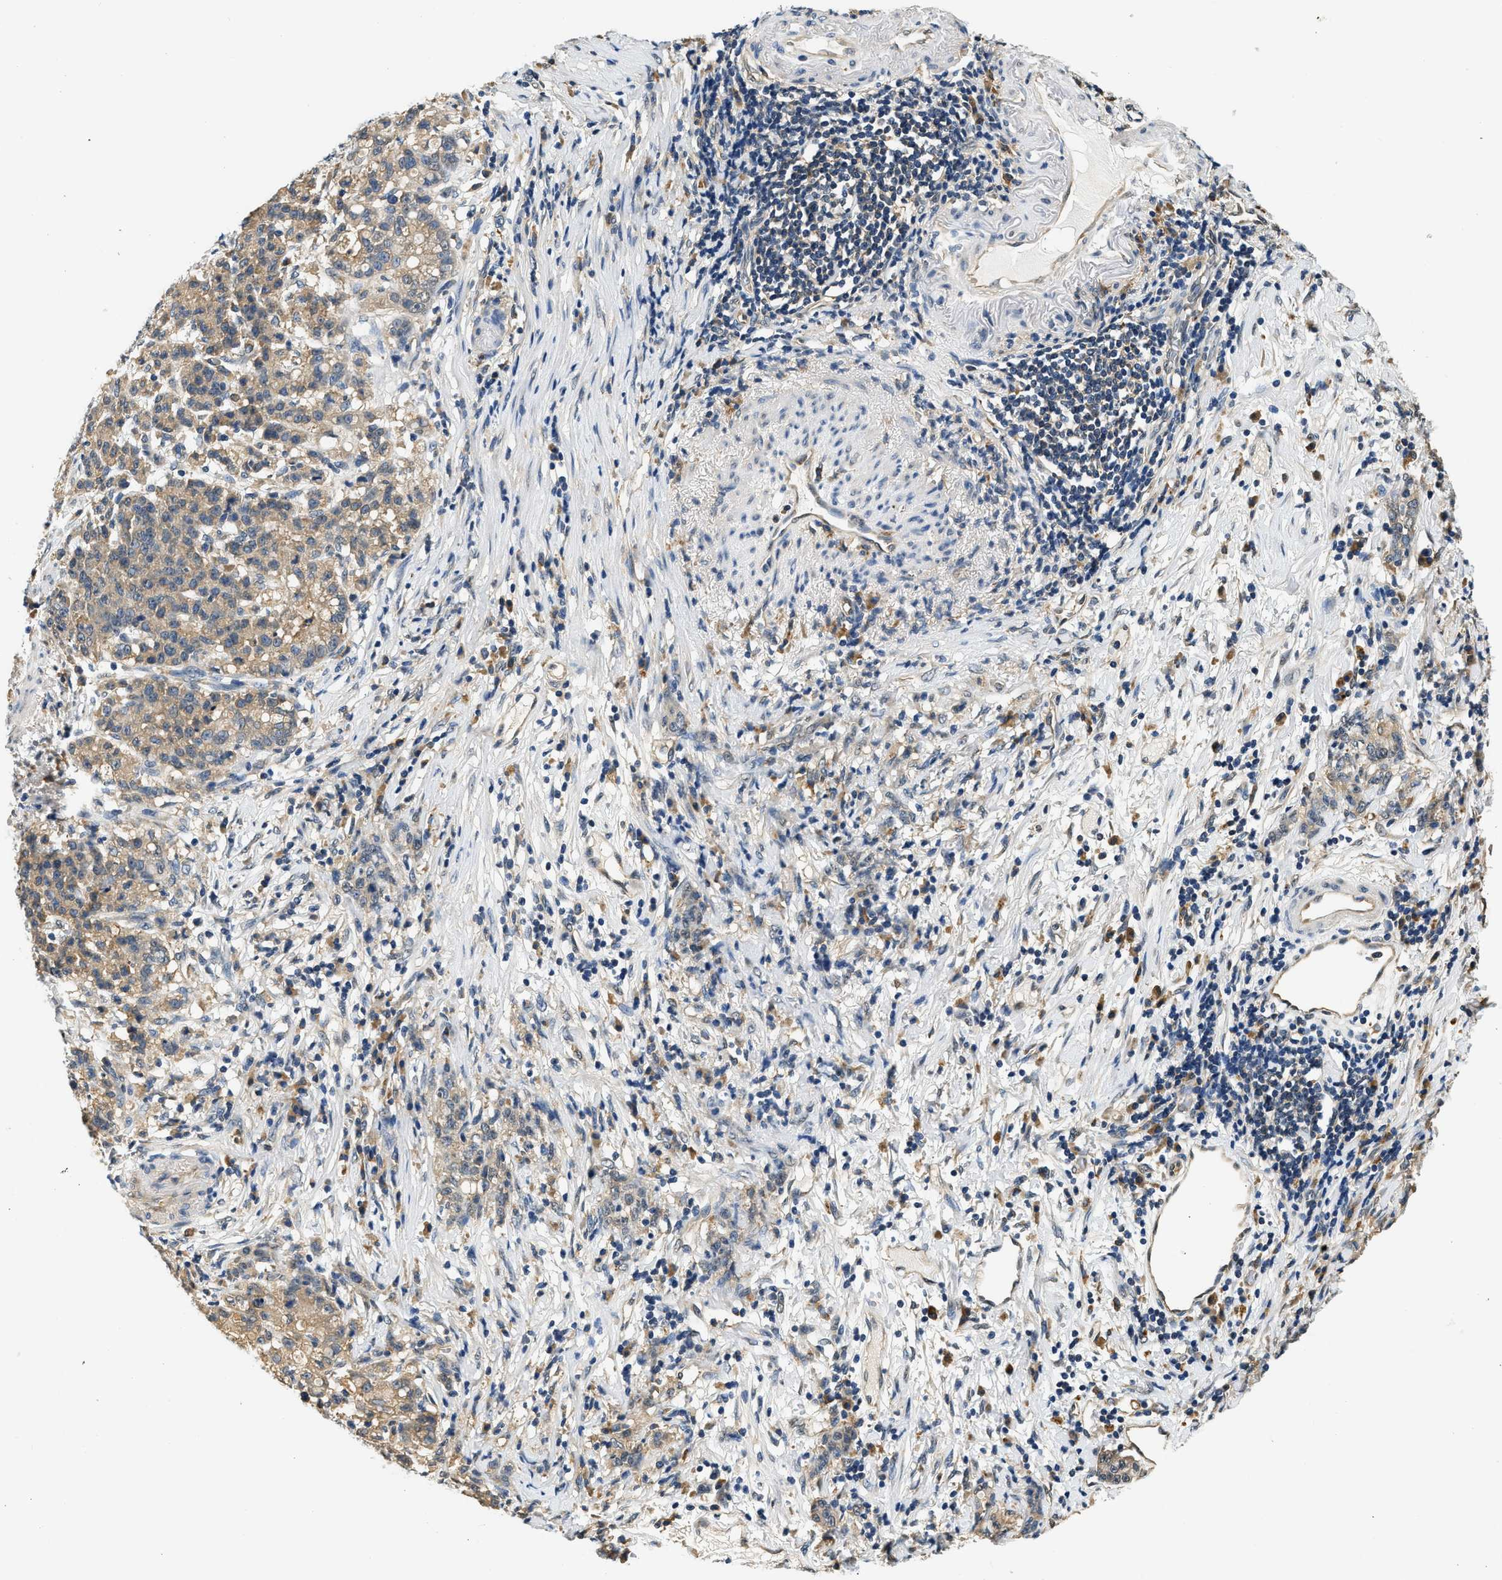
{"staining": {"intensity": "moderate", "quantity": ">75%", "location": "cytoplasmic/membranous"}, "tissue": "stomach cancer", "cell_type": "Tumor cells", "image_type": "cancer", "snomed": [{"axis": "morphology", "description": "Adenocarcinoma, NOS"}, {"axis": "topography", "description": "Stomach, lower"}], "caption": "Brown immunohistochemical staining in human stomach cancer exhibits moderate cytoplasmic/membranous expression in about >75% of tumor cells.", "gene": "BCL7C", "patient": {"sex": "male", "age": 88}}